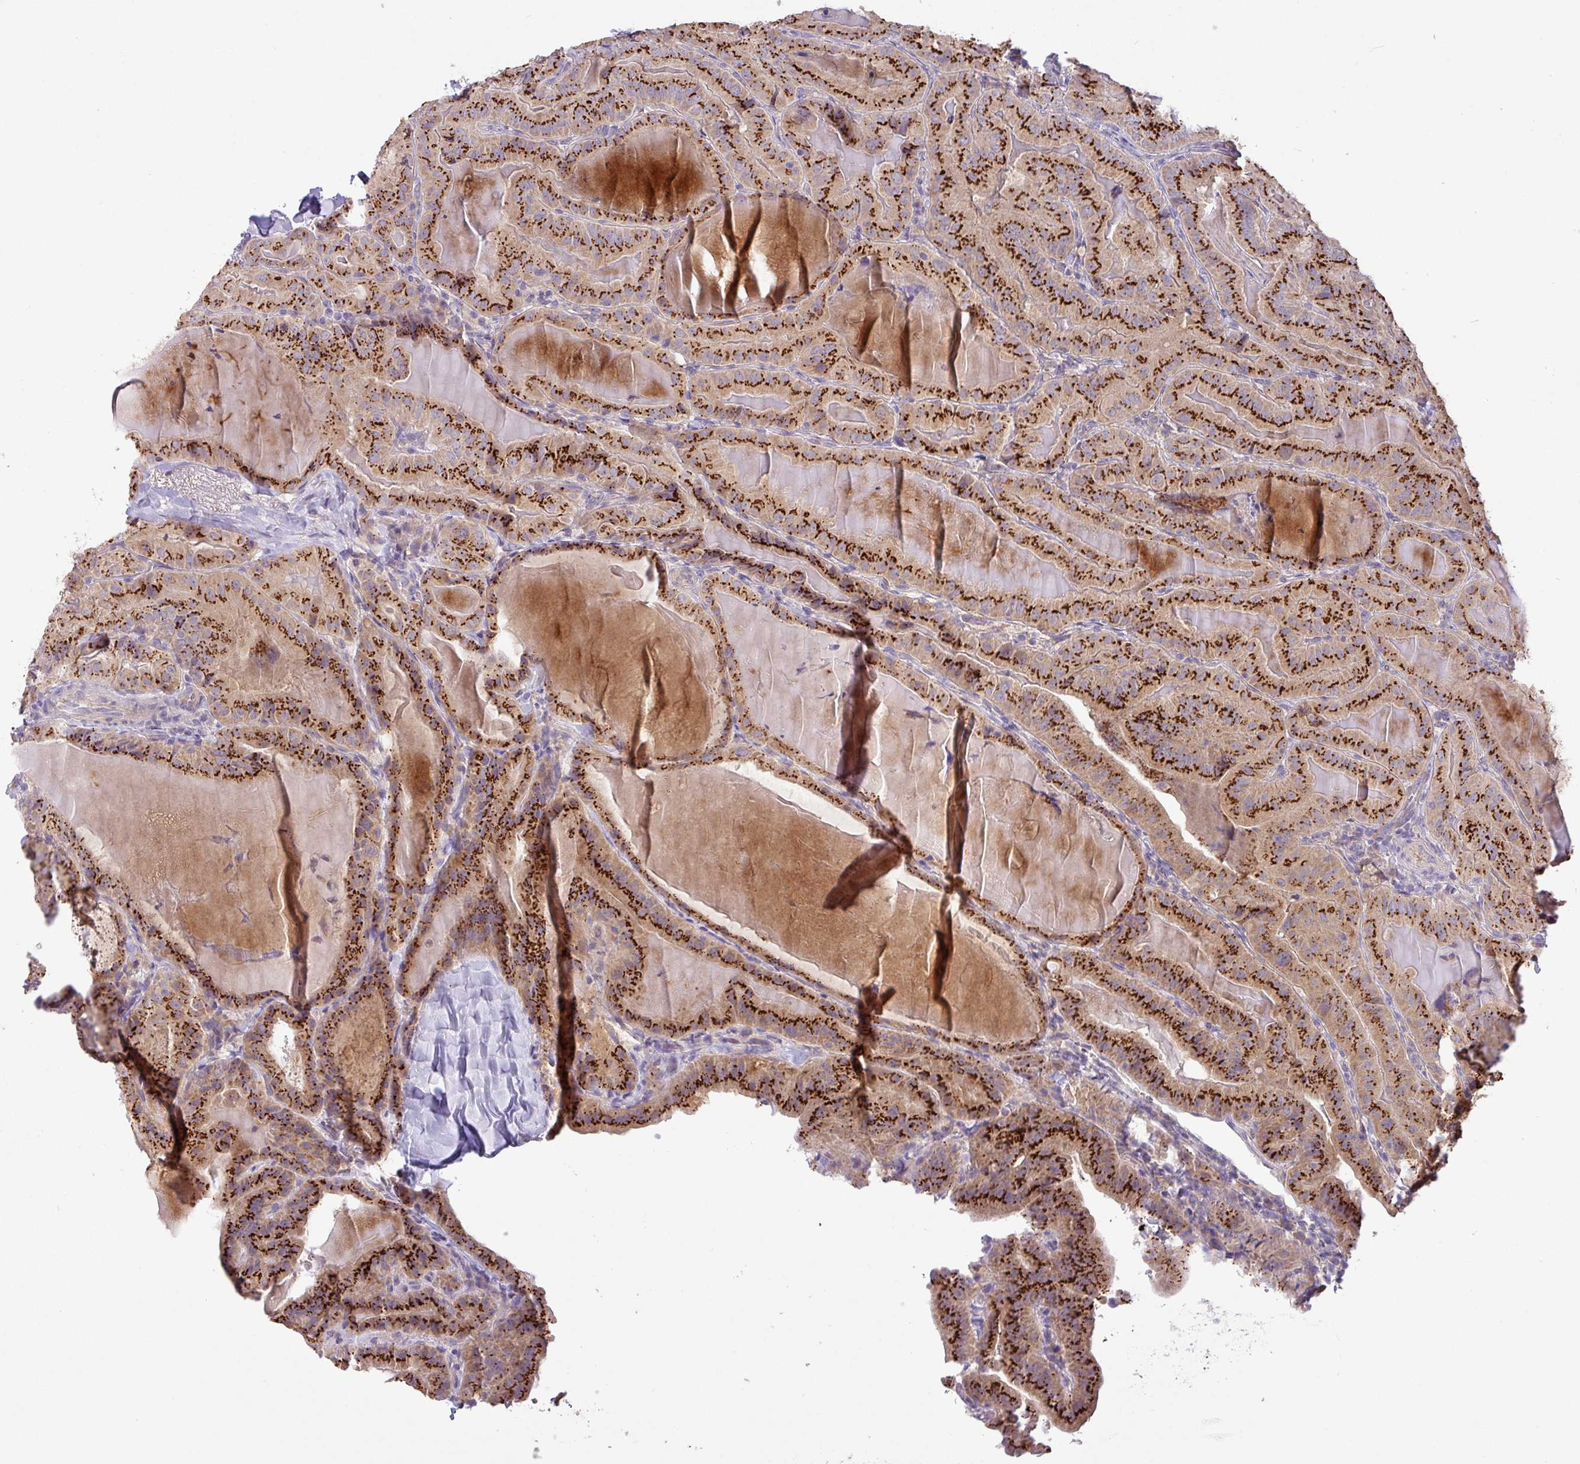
{"staining": {"intensity": "strong", "quantity": ">75%", "location": "cytoplasmic/membranous"}, "tissue": "thyroid cancer", "cell_type": "Tumor cells", "image_type": "cancer", "snomed": [{"axis": "morphology", "description": "Papillary adenocarcinoma, NOS"}, {"axis": "topography", "description": "Thyroid gland"}], "caption": "About >75% of tumor cells in thyroid papillary adenocarcinoma reveal strong cytoplasmic/membranous protein expression as visualized by brown immunohistochemical staining.", "gene": "GALNT12", "patient": {"sex": "female", "age": 68}}